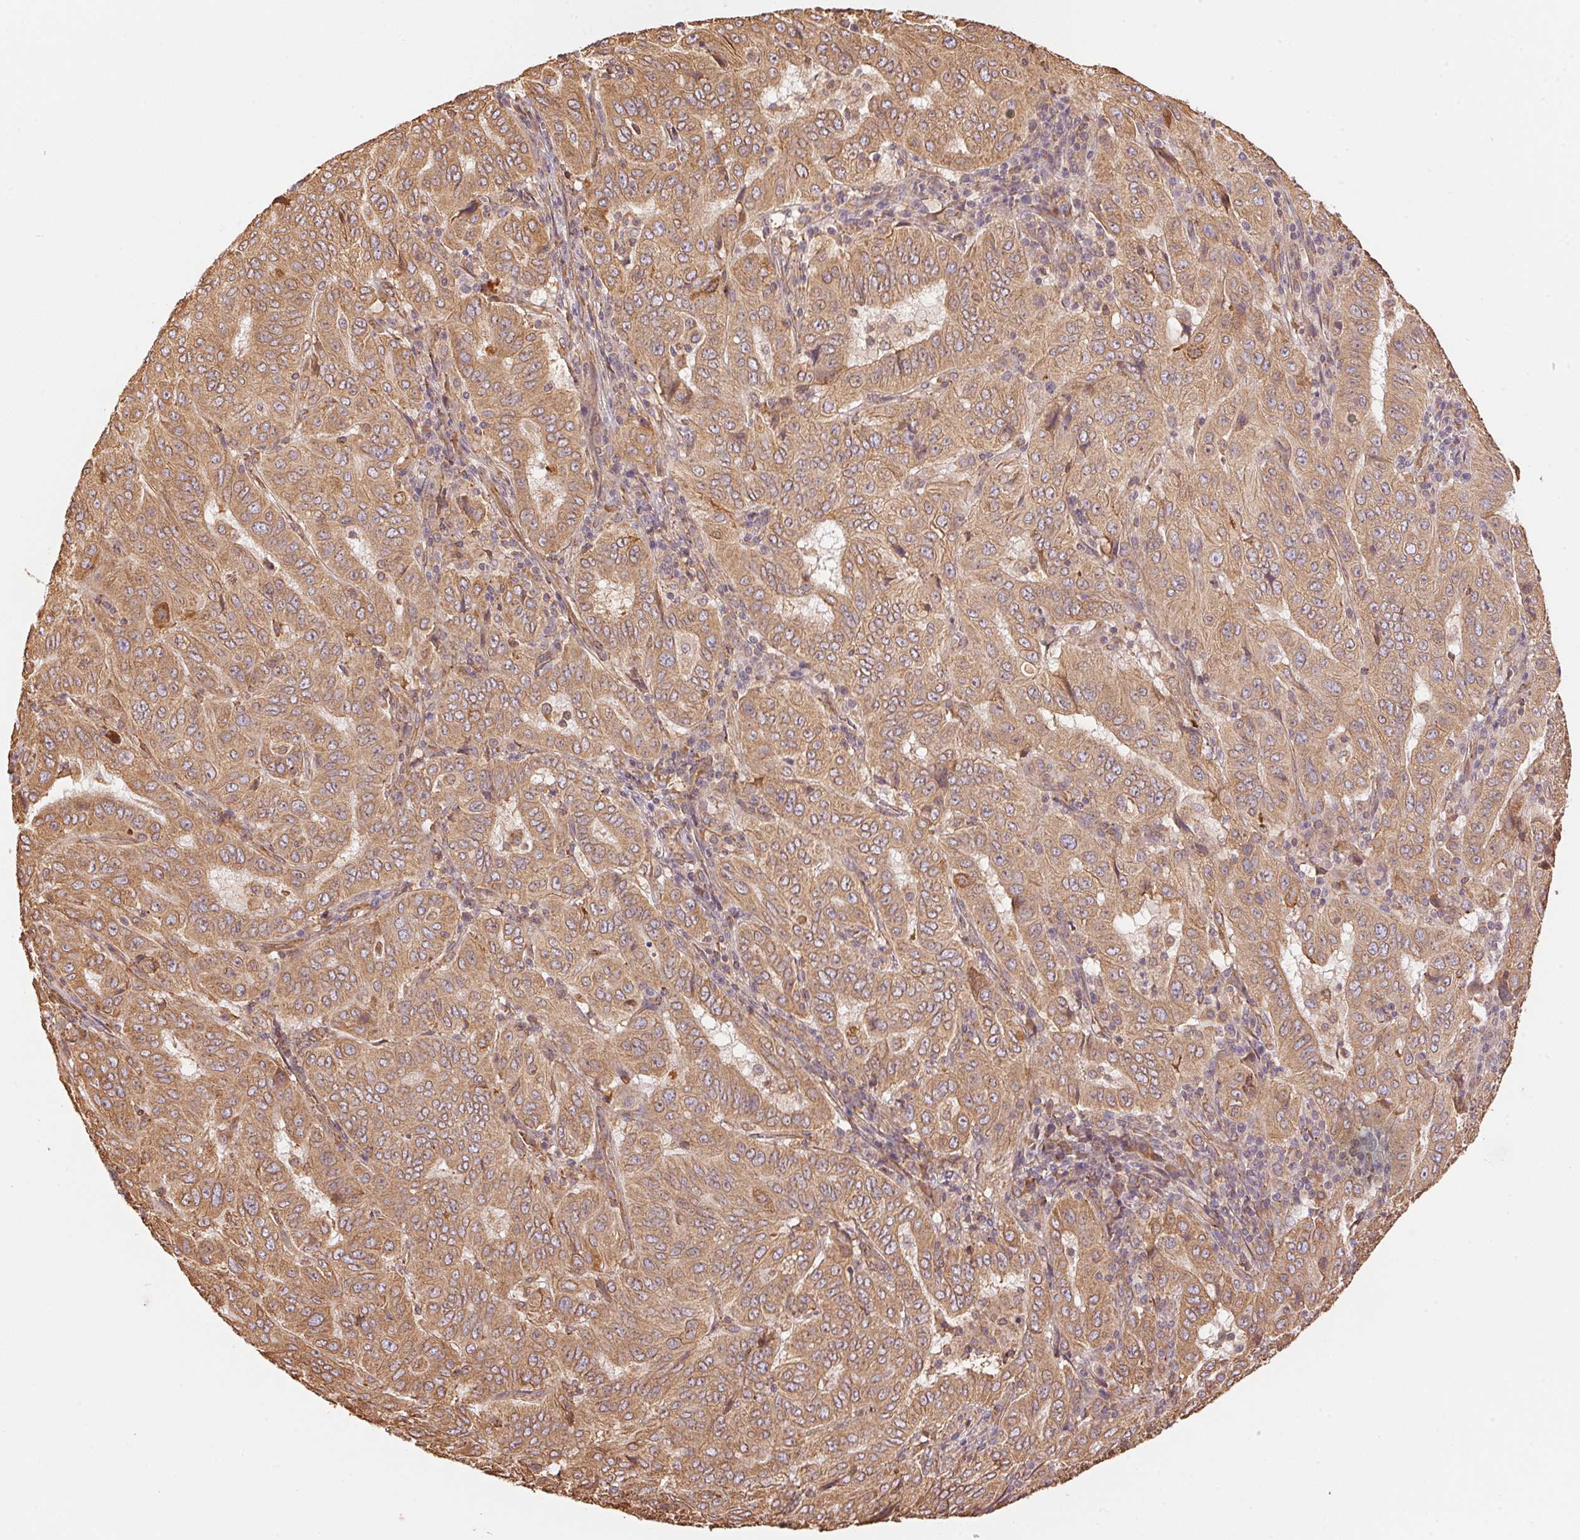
{"staining": {"intensity": "moderate", "quantity": ">75%", "location": "cytoplasmic/membranous"}, "tissue": "pancreatic cancer", "cell_type": "Tumor cells", "image_type": "cancer", "snomed": [{"axis": "morphology", "description": "Adenocarcinoma, NOS"}, {"axis": "topography", "description": "Pancreas"}], "caption": "IHC of human adenocarcinoma (pancreatic) exhibits medium levels of moderate cytoplasmic/membranous expression in approximately >75% of tumor cells.", "gene": "C6orf163", "patient": {"sex": "male", "age": 63}}